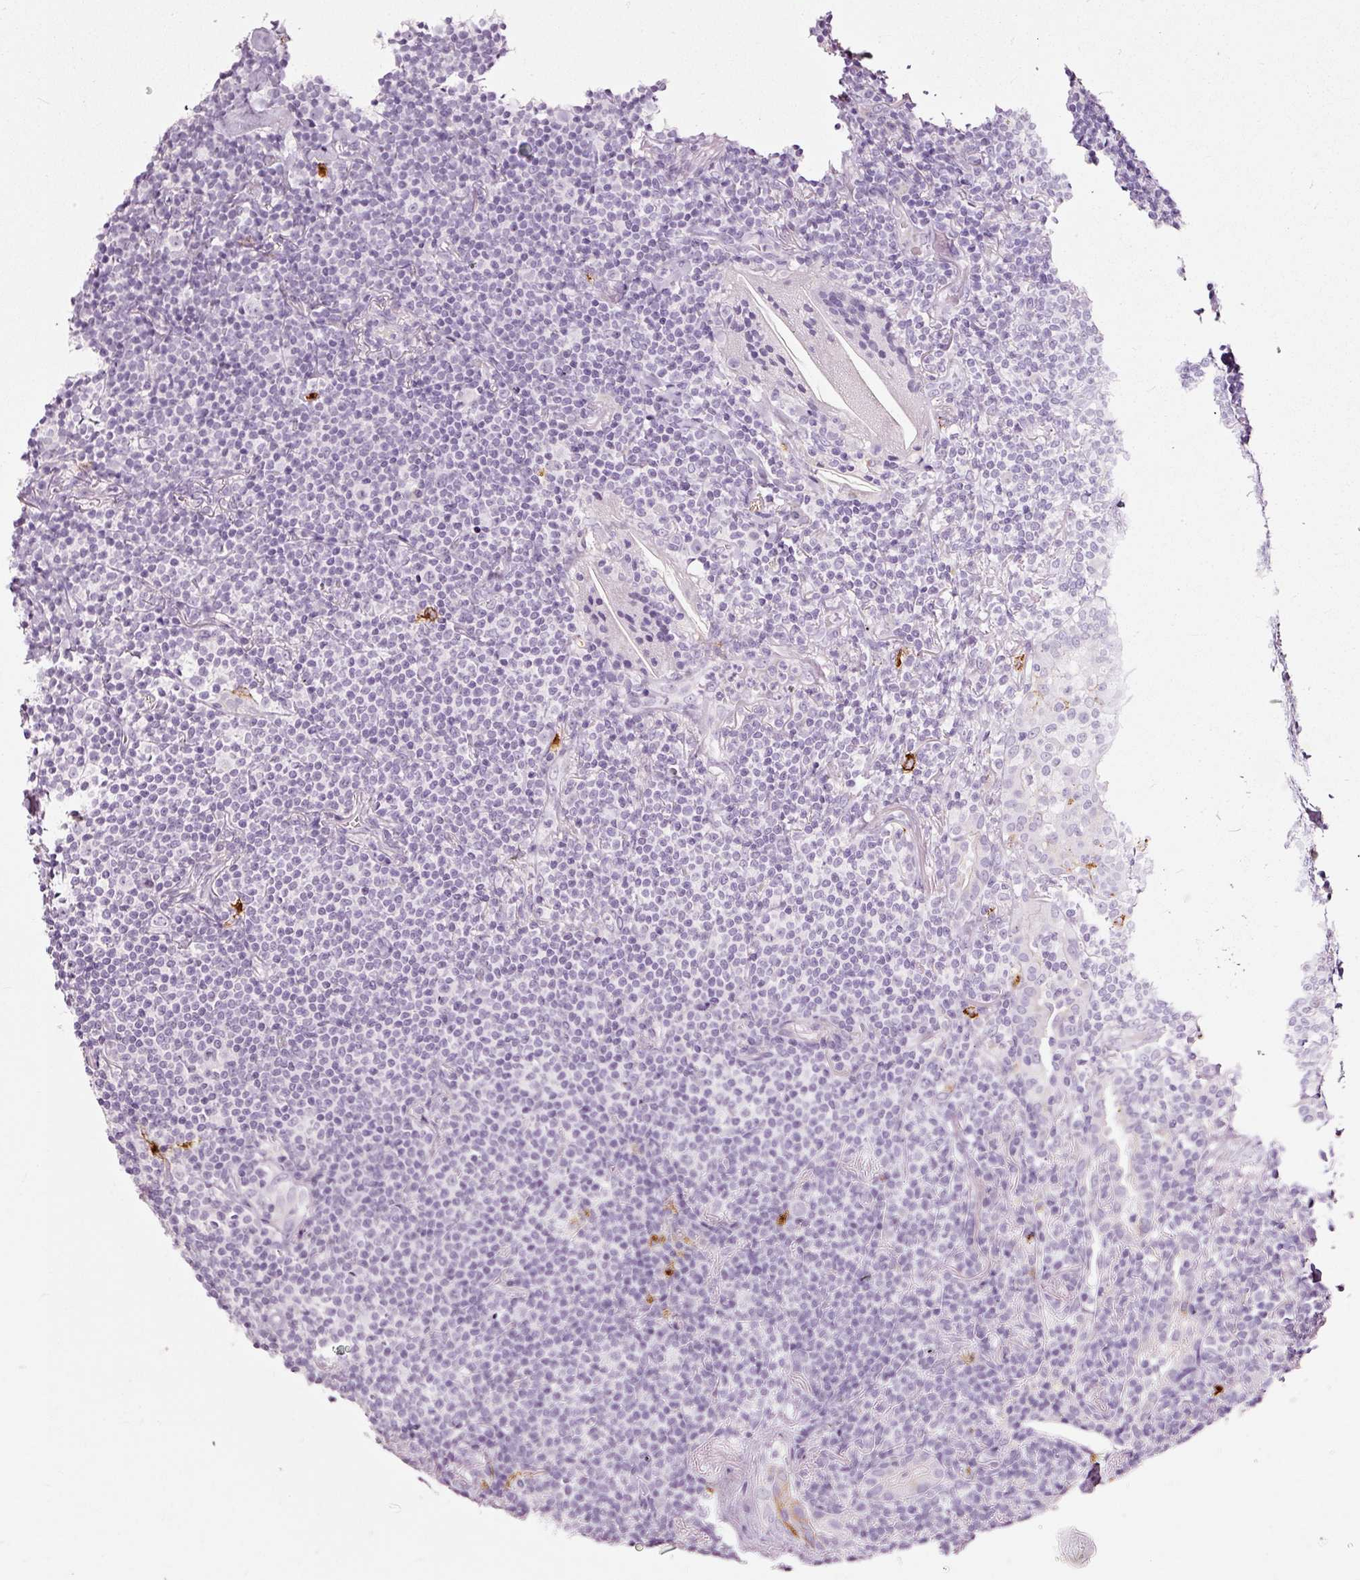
{"staining": {"intensity": "negative", "quantity": "none", "location": "none"}, "tissue": "lymphoma", "cell_type": "Tumor cells", "image_type": "cancer", "snomed": [{"axis": "morphology", "description": "Malignant lymphoma, non-Hodgkin's type, Low grade"}, {"axis": "topography", "description": "Lung"}], "caption": "This is an IHC micrograph of human low-grade malignant lymphoma, non-Hodgkin's type. There is no positivity in tumor cells.", "gene": "LAMP3", "patient": {"sex": "female", "age": 71}}